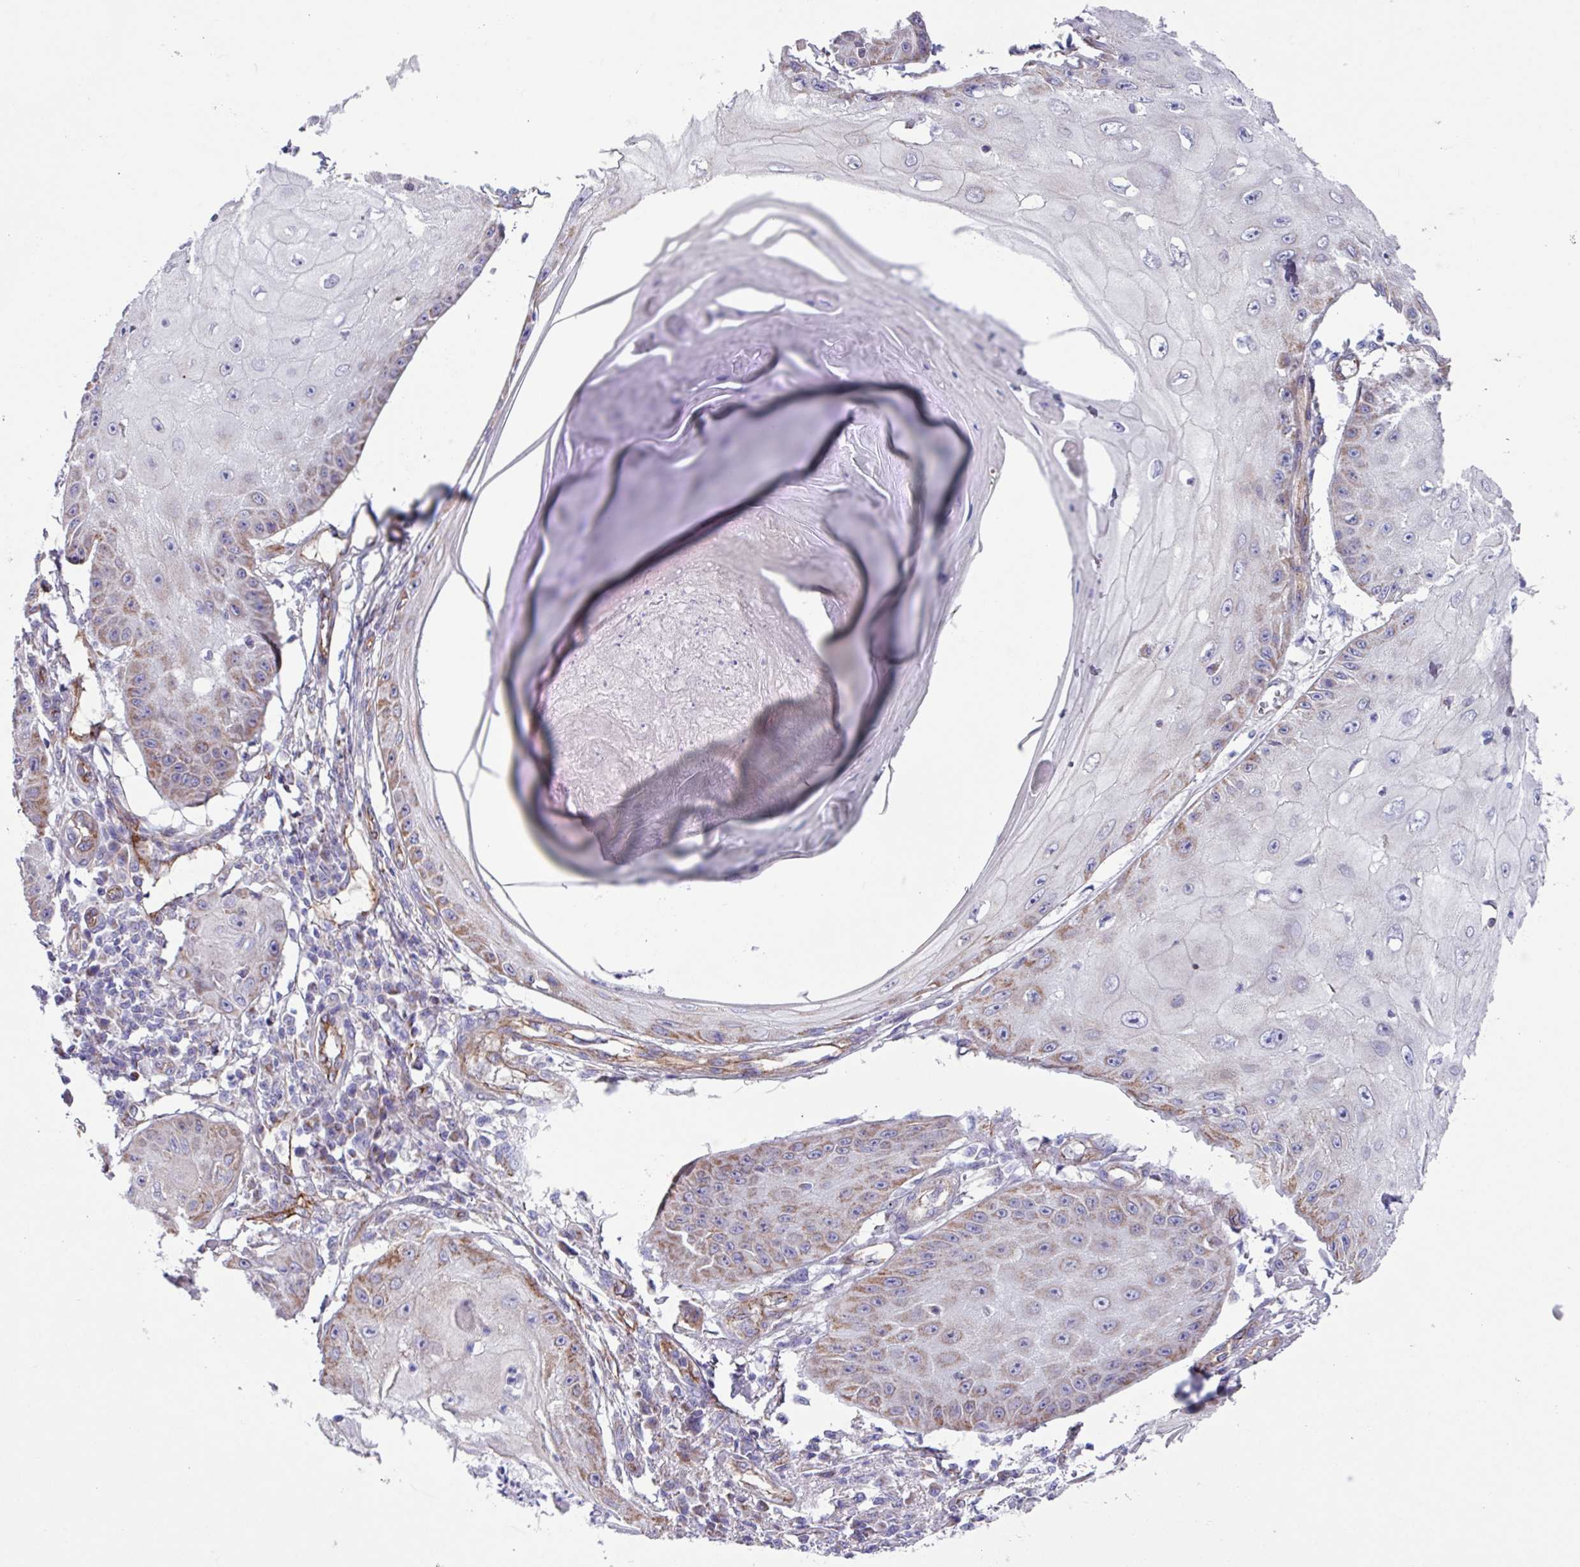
{"staining": {"intensity": "moderate", "quantity": "<25%", "location": "cytoplasmic/membranous"}, "tissue": "skin cancer", "cell_type": "Tumor cells", "image_type": "cancer", "snomed": [{"axis": "morphology", "description": "Squamous cell carcinoma, NOS"}, {"axis": "topography", "description": "Skin"}], "caption": "Approximately <25% of tumor cells in skin cancer (squamous cell carcinoma) demonstrate moderate cytoplasmic/membranous protein expression as visualized by brown immunohistochemical staining.", "gene": "OTULIN", "patient": {"sex": "male", "age": 70}}